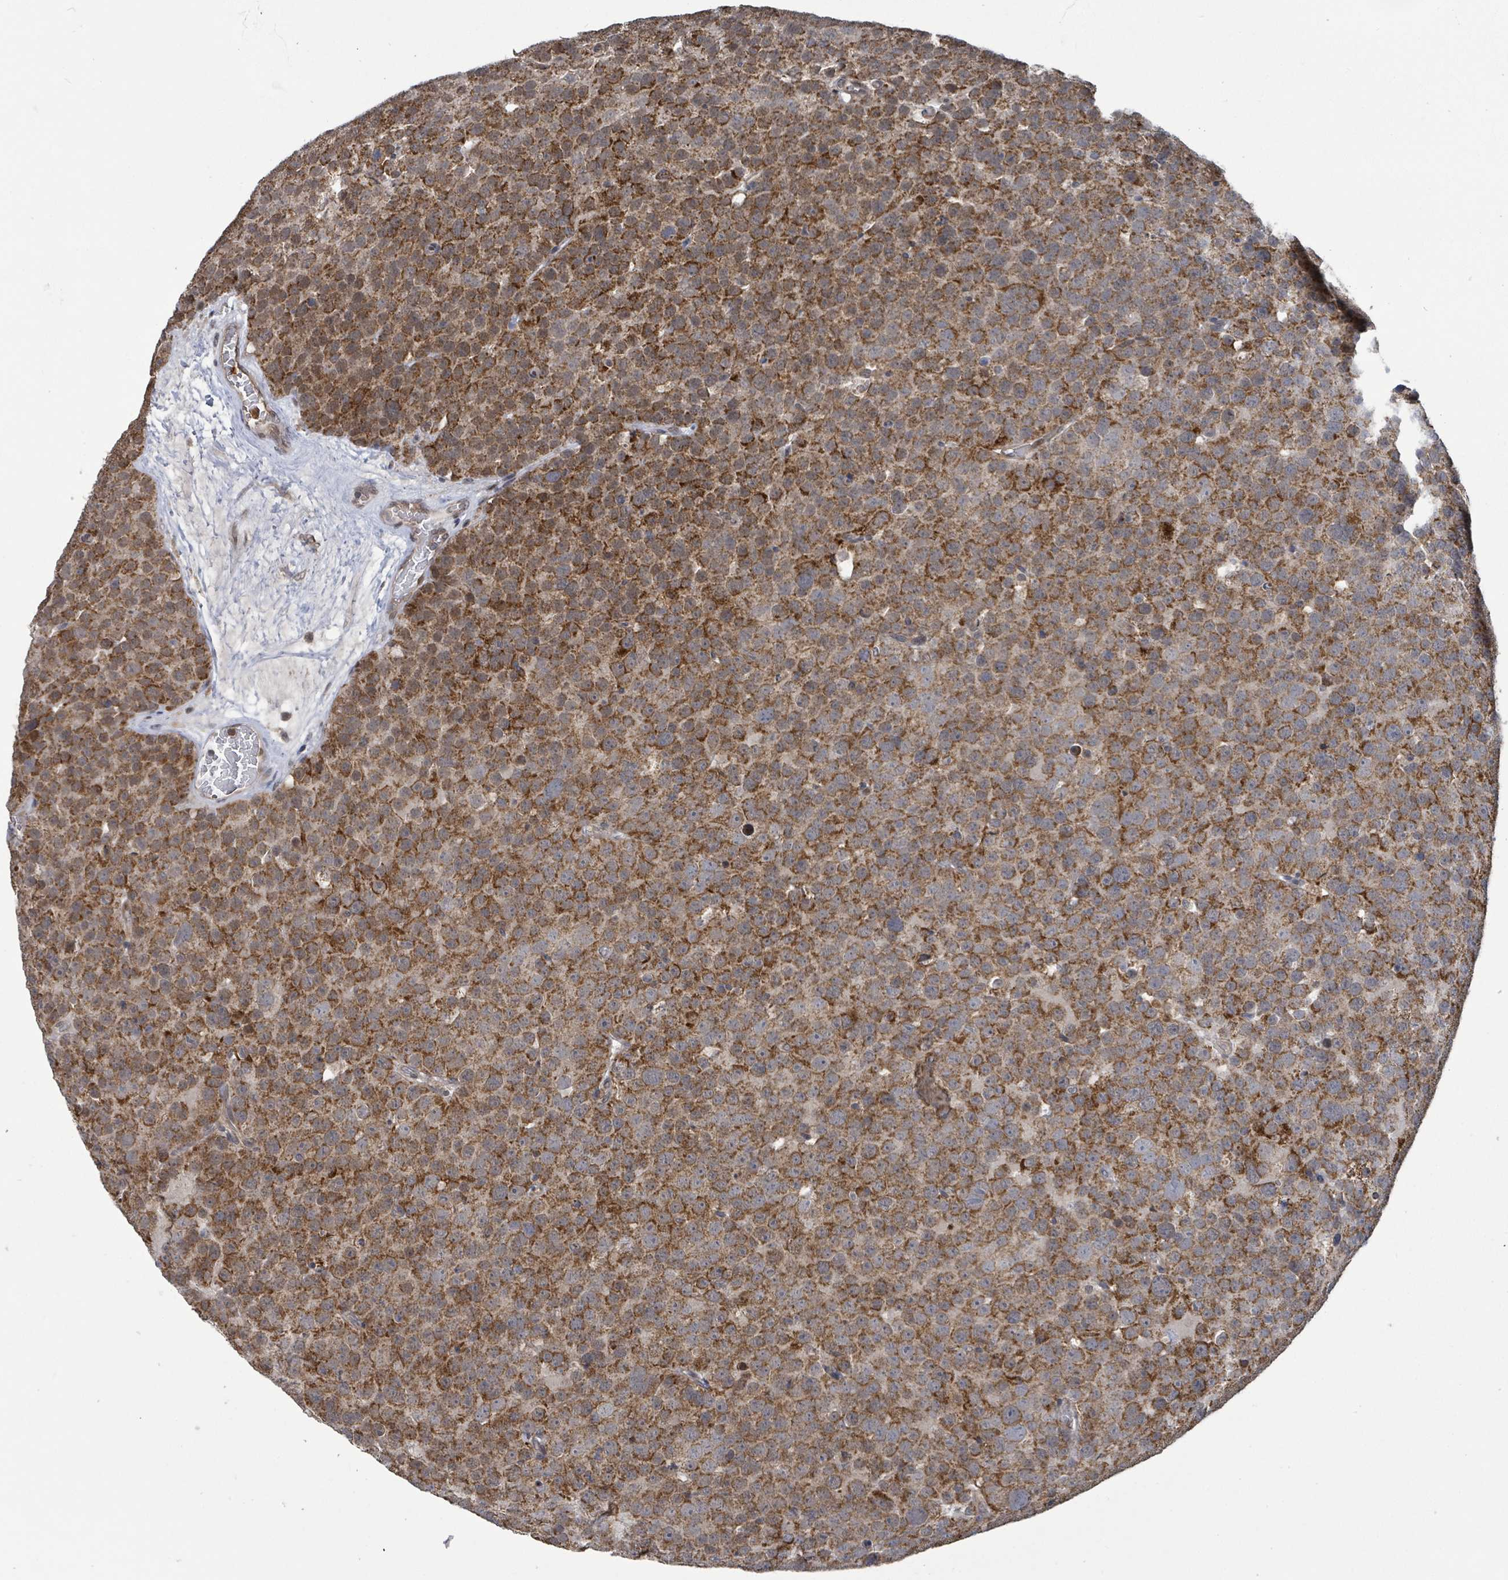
{"staining": {"intensity": "moderate", "quantity": ">75%", "location": "cytoplasmic/membranous"}, "tissue": "testis cancer", "cell_type": "Tumor cells", "image_type": "cancer", "snomed": [{"axis": "morphology", "description": "Seminoma, NOS"}, {"axis": "topography", "description": "Testis"}], "caption": "IHC of testis cancer (seminoma) reveals medium levels of moderate cytoplasmic/membranous staining in approximately >75% of tumor cells. The staining was performed using DAB (3,3'-diaminobenzidine) to visualize the protein expression in brown, while the nuclei were stained in blue with hematoxylin (Magnification: 20x).", "gene": "COQ6", "patient": {"sex": "male", "age": 71}}